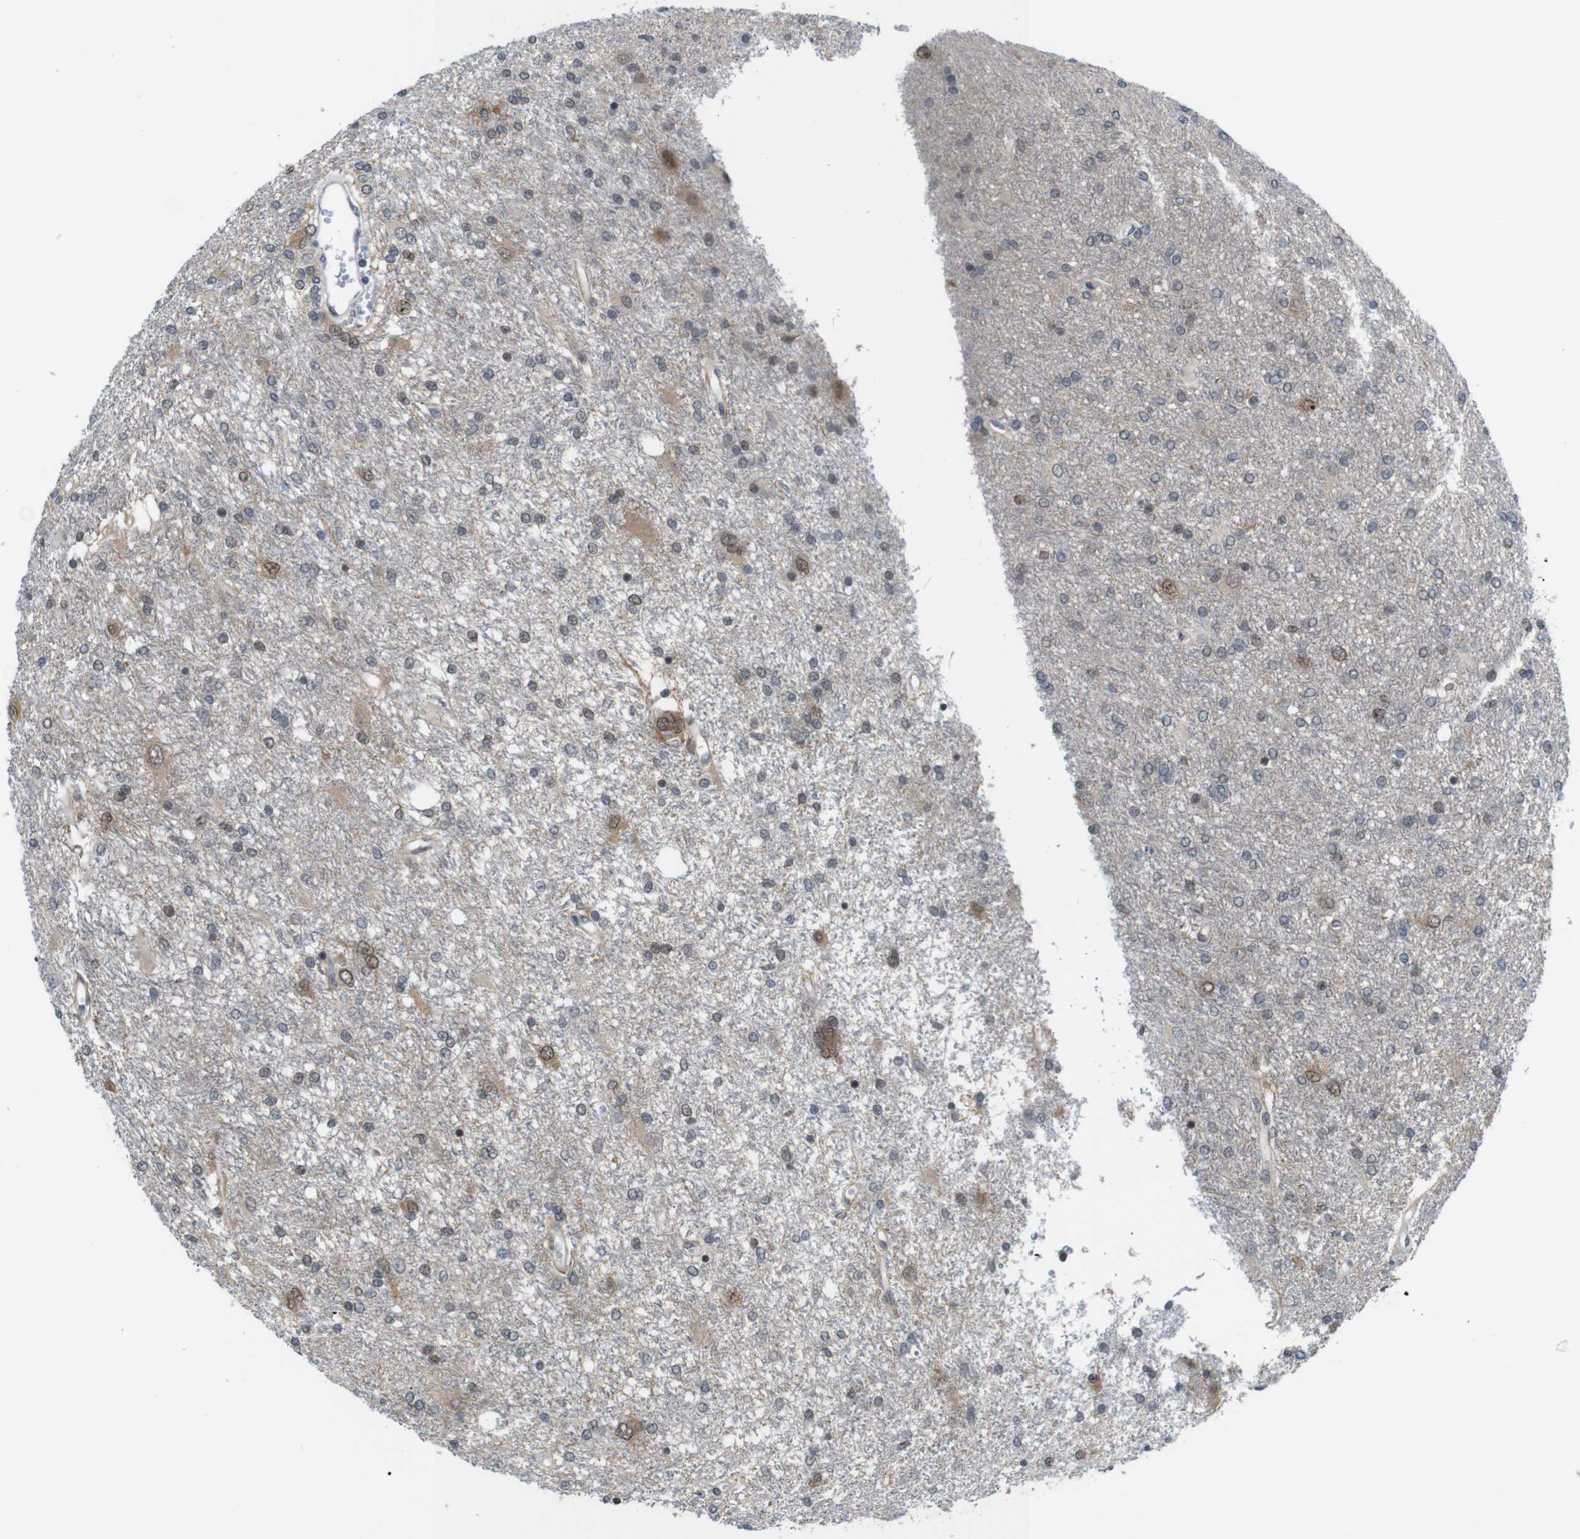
{"staining": {"intensity": "moderate", "quantity": "<25%", "location": "cytoplasmic/membranous,nuclear"}, "tissue": "glioma", "cell_type": "Tumor cells", "image_type": "cancer", "snomed": [{"axis": "morphology", "description": "Glioma, malignant, High grade"}, {"axis": "topography", "description": "Brain"}], "caption": "Protein analysis of glioma tissue shows moderate cytoplasmic/membranous and nuclear positivity in approximately <25% of tumor cells.", "gene": "PNMA8A", "patient": {"sex": "female", "age": 59}}